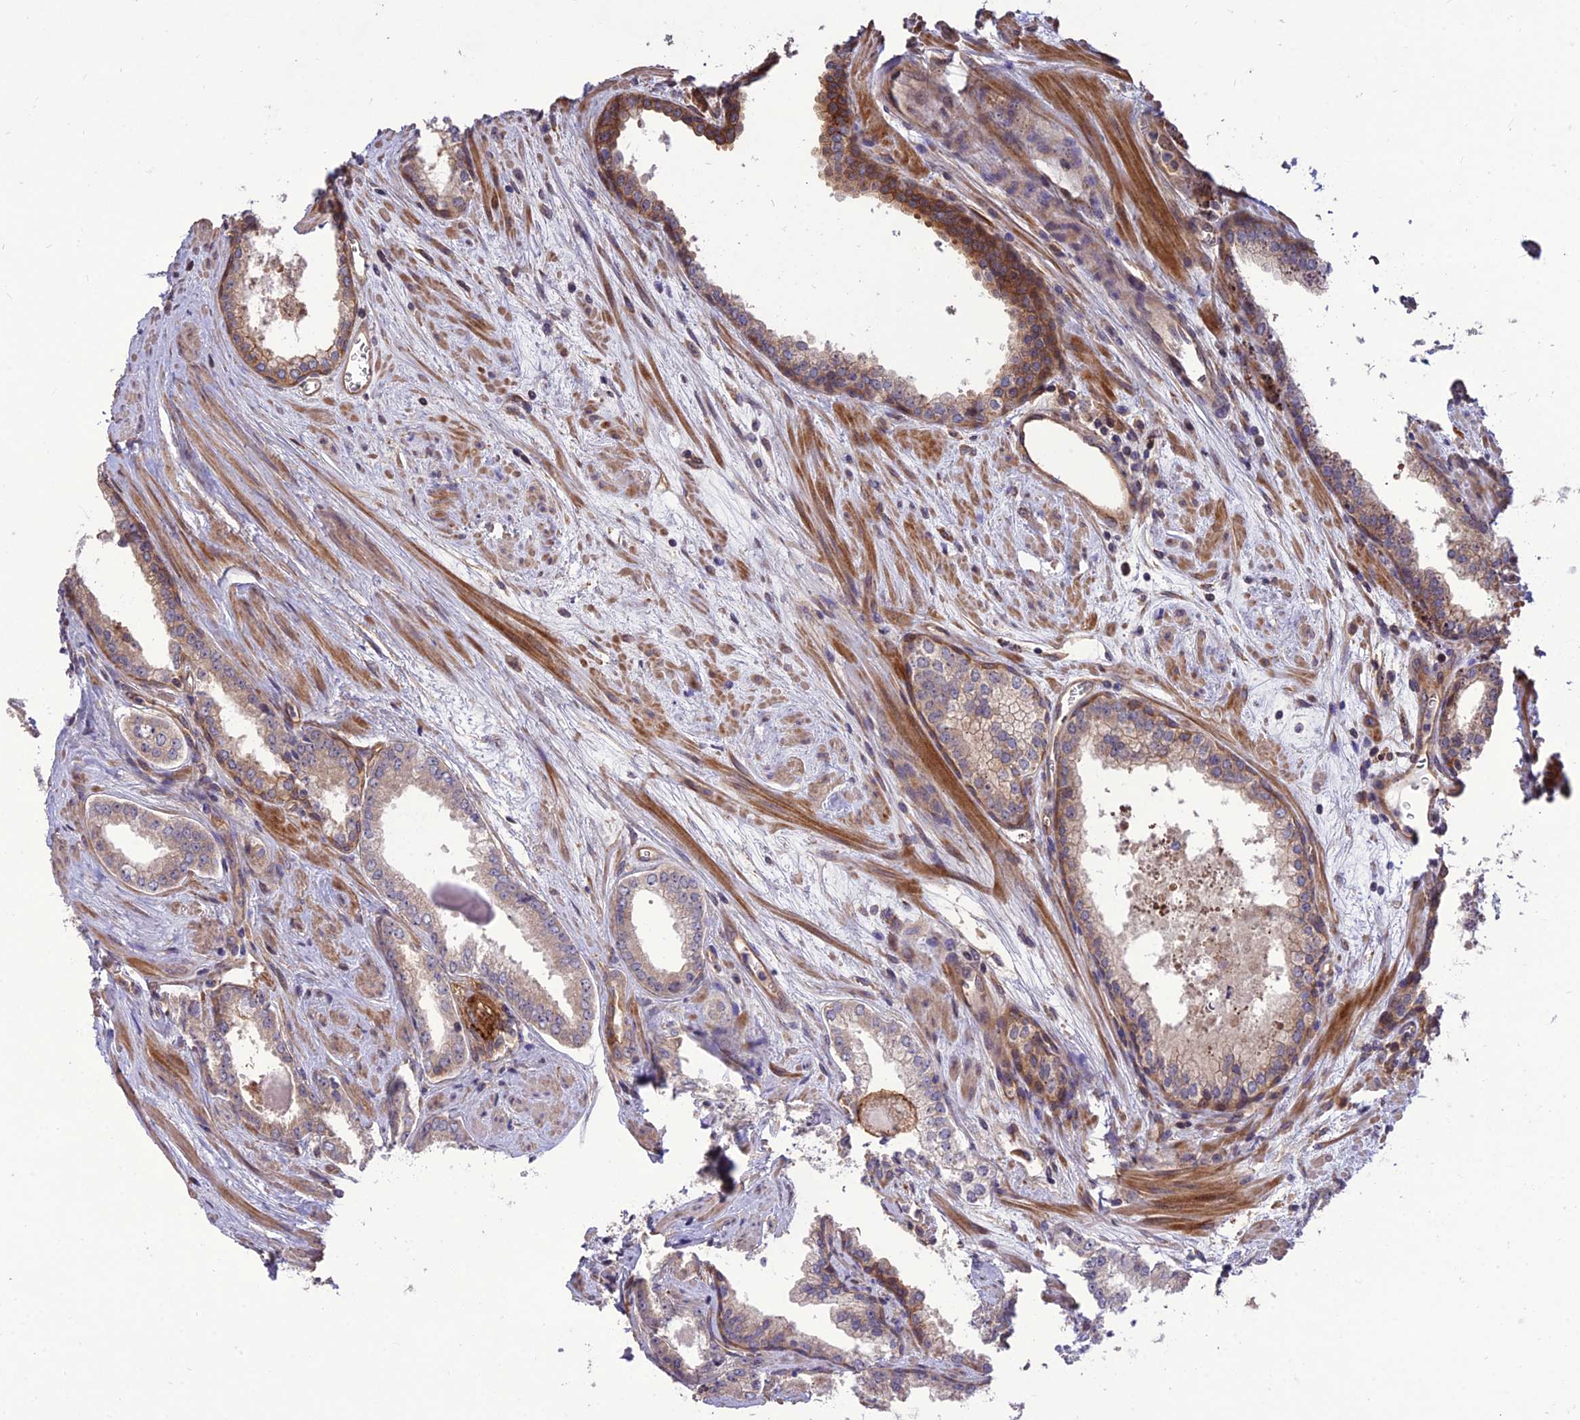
{"staining": {"intensity": "weak", "quantity": "<25%", "location": "cytoplasmic/membranous"}, "tissue": "prostate cancer", "cell_type": "Tumor cells", "image_type": "cancer", "snomed": [{"axis": "morphology", "description": "Adenocarcinoma, Low grade"}, {"axis": "topography", "description": "Prostate and seminal vesicle, NOS"}], "caption": "An image of human prostate cancer is negative for staining in tumor cells. (Brightfield microscopy of DAB immunohistochemistry at high magnification).", "gene": "CRTAP", "patient": {"sex": "male", "age": 60}}